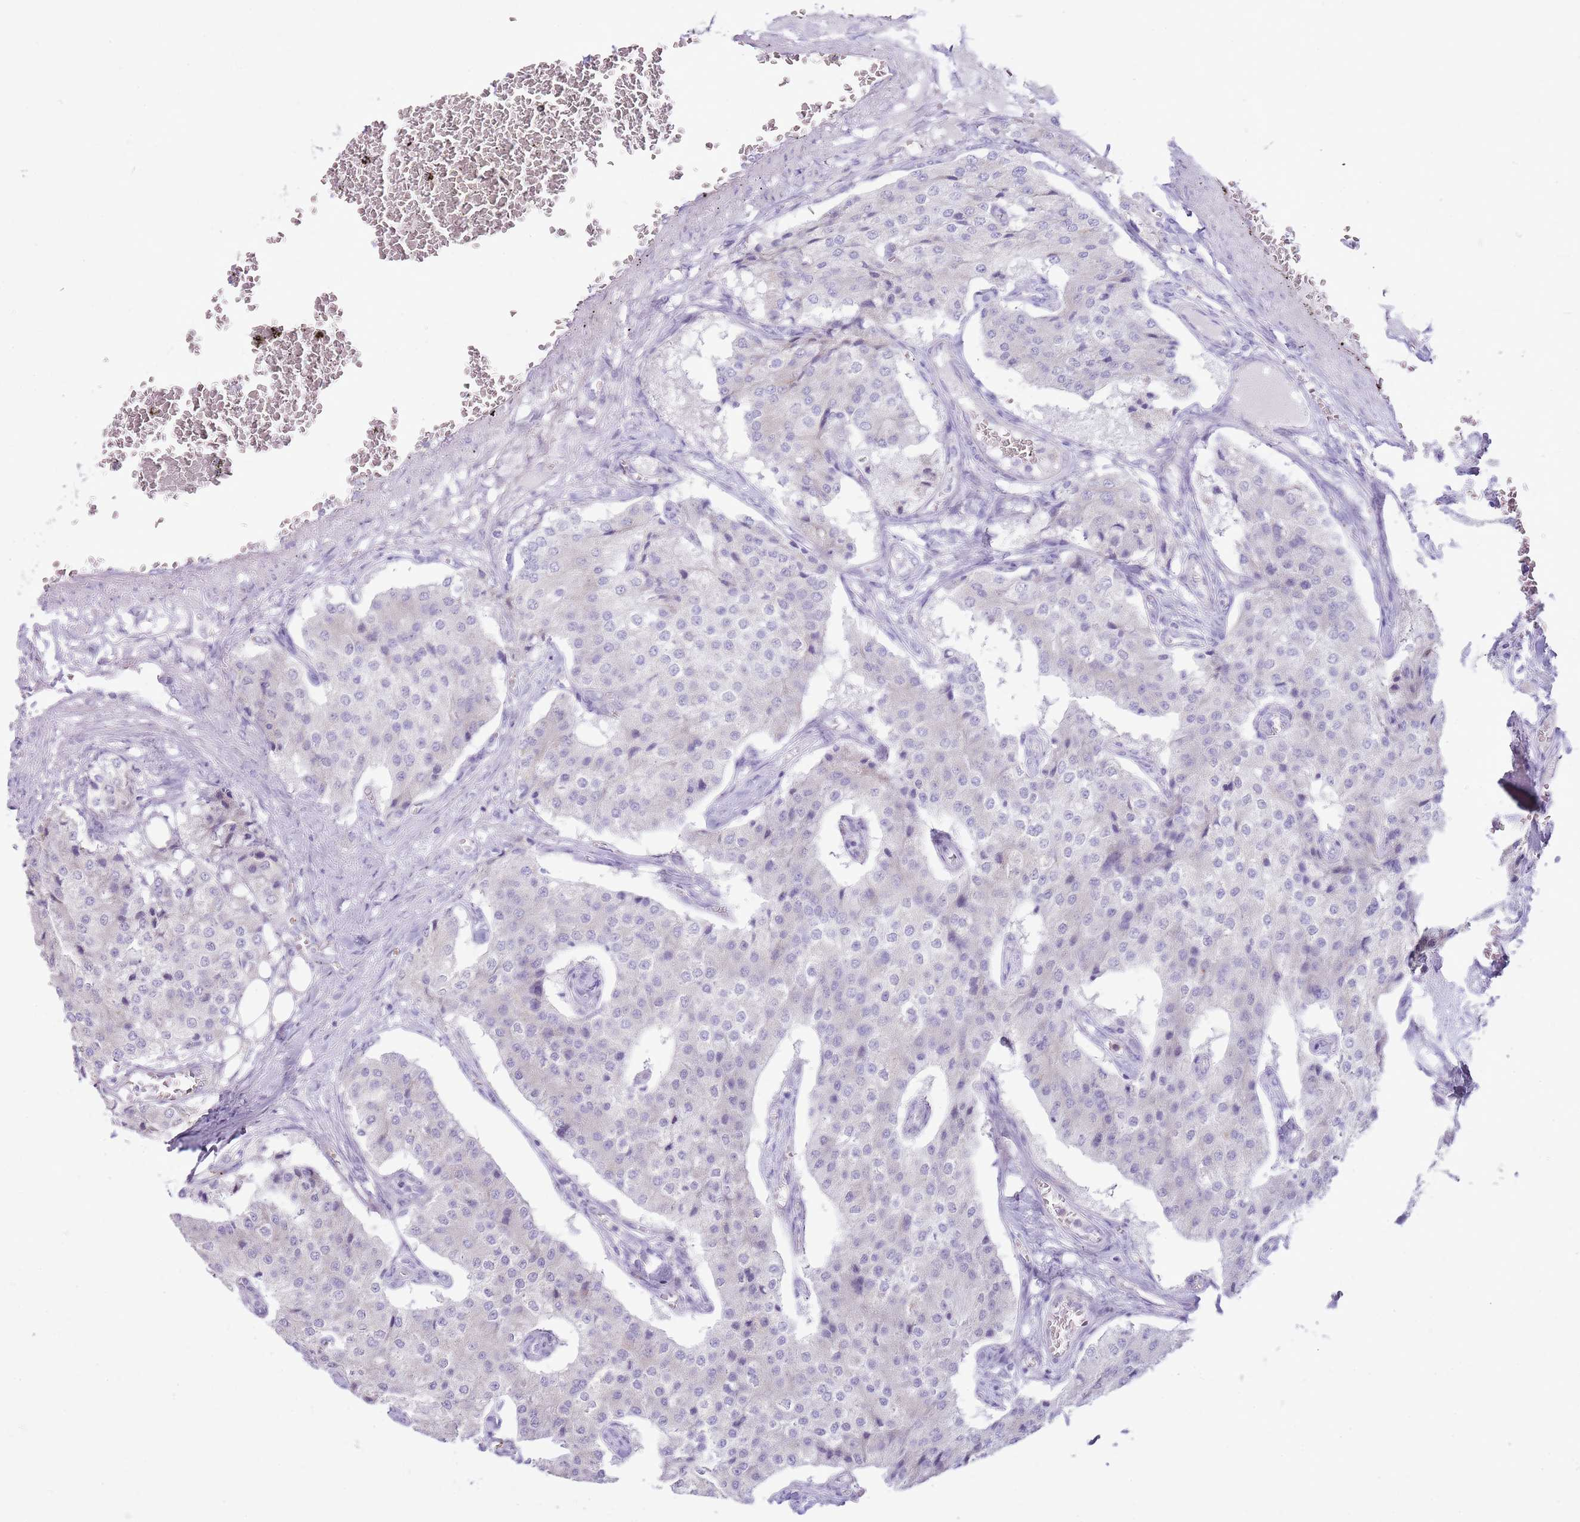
{"staining": {"intensity": "negative", "quantity": "none", "location": "none"}, "tissue": "carcinoid", "cell_type": "Tumor cells", "image_type": "cancer", "snomed": [{"axis": "morphology", "description": "Carcinoid, malignant, NOS"}, {"axis": "topography", "description": "Colon"}], "caption": "A histopathology image of carcinoid (malignant) stained for a protein reveals no brown staining in tumor cells. (Stains: DAB (3,3'-diaminobenzidine) immunohistochemistry (IHC) with hematoxylin counter stain, Microscopy: brightfield microscopy at high magnification).", "gene": "OAZ2", "patient": {"sex": "female", "age": 52}}